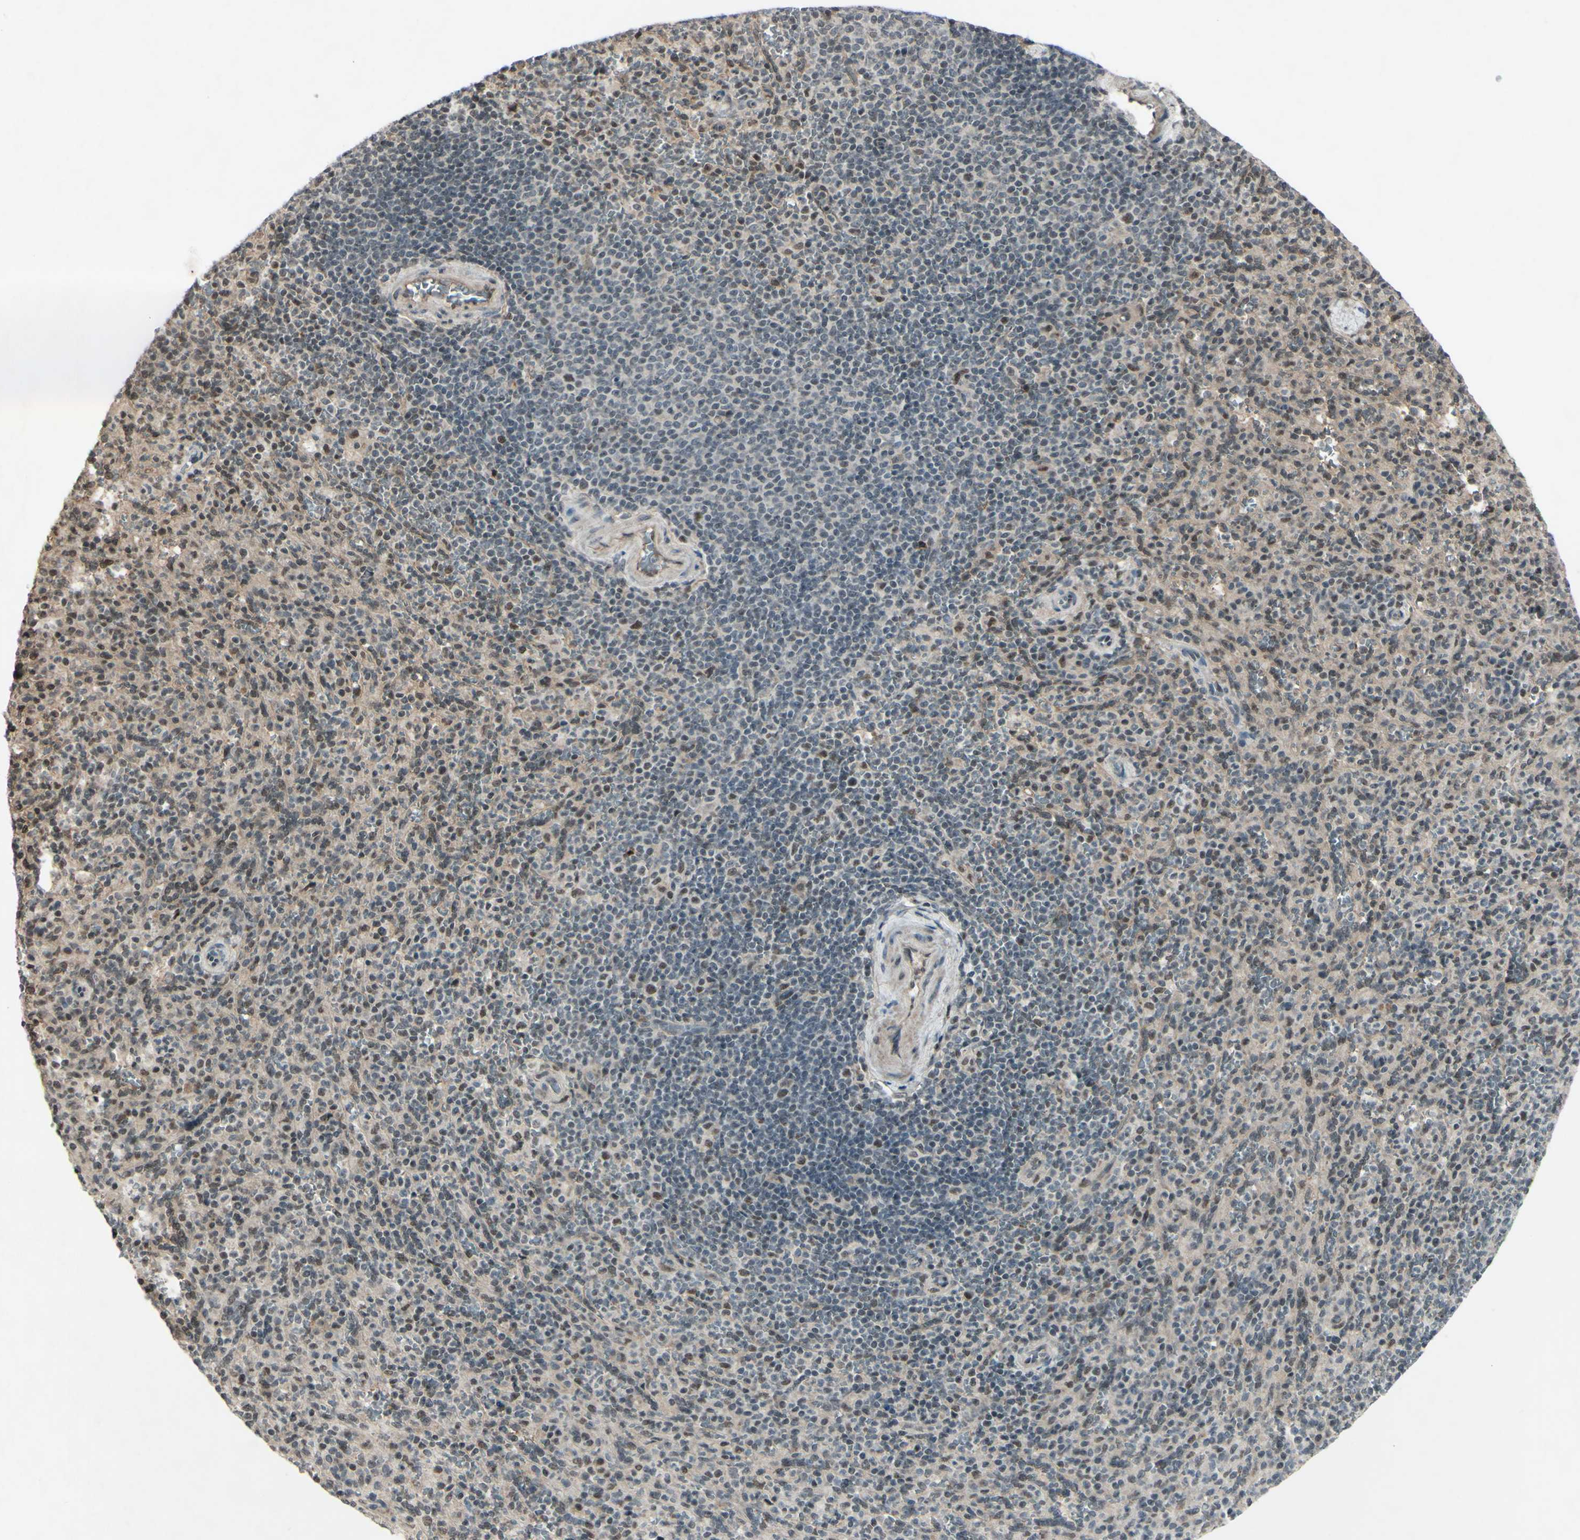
{"staining": {"intensity": "moderate", "quantity": "25%-75%", "location": "nuclear"}, "tissue": "spleen", "cell_type": "Cells in red pulp", "image_type": "normal", "snomed": [{"axis": "morphology", "description": "Normal tissue, NOS"}, {"axis": "topography", "description": "Spleen"}], "caption": "Immunohistochemistry staining of benign spleen, which displays medium levels of moderate nuclear expression in about 25%-75% of cells in red pulp indicating moderate nuclear protein positivity. The staining was performed using DAB (brown) for protein detection and nuclei were counterstained in hematoxylin (blue).", "gene": "SNW1", "patient": {"sex": "male", "age": 36}}